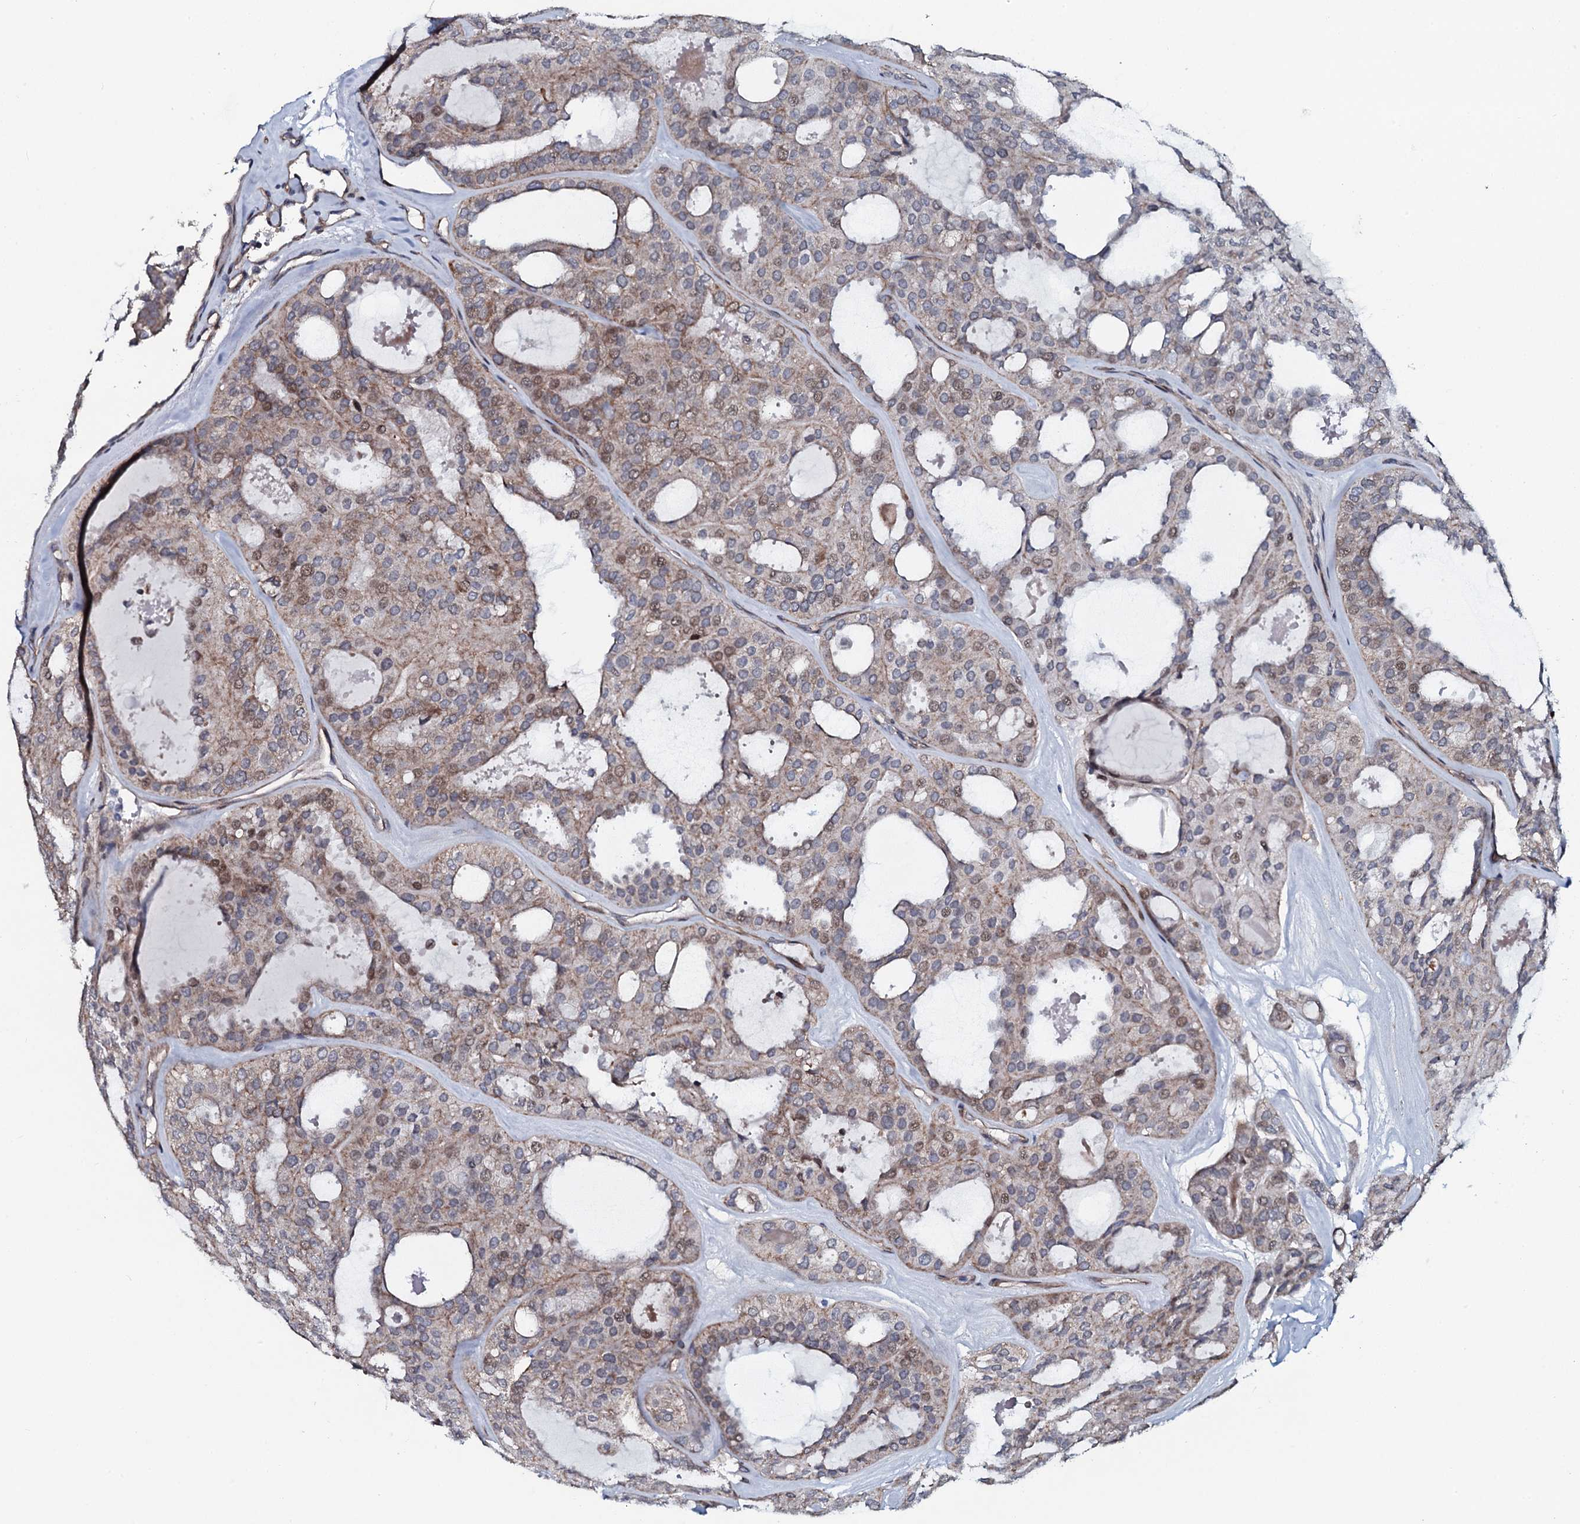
{"staining": {"intensity": "weak", "quantity": "25%-75%", "location": "cytoplasmic/membranous,nuclear"}, "tissue": "thyroid cancer", "cell_type": "Tumor cells", "image_type": "cancer", "snomed": [{"axis": "morphology", "description": "Follicular adenoma carcinoma, NOS"}, {"axis": "topography", "description": "Thyroid gland"}], "caption": "This micrograph reveals immunohistochemistry staining of follicular adenoma carcinoma (thyroid), with low weak cytoplasmic/membranous and nuclear positivity in approximately 25%-75% of tumor cells.", "gene": "KCTD4", "patient": {"sex": "male", "age": 75}}